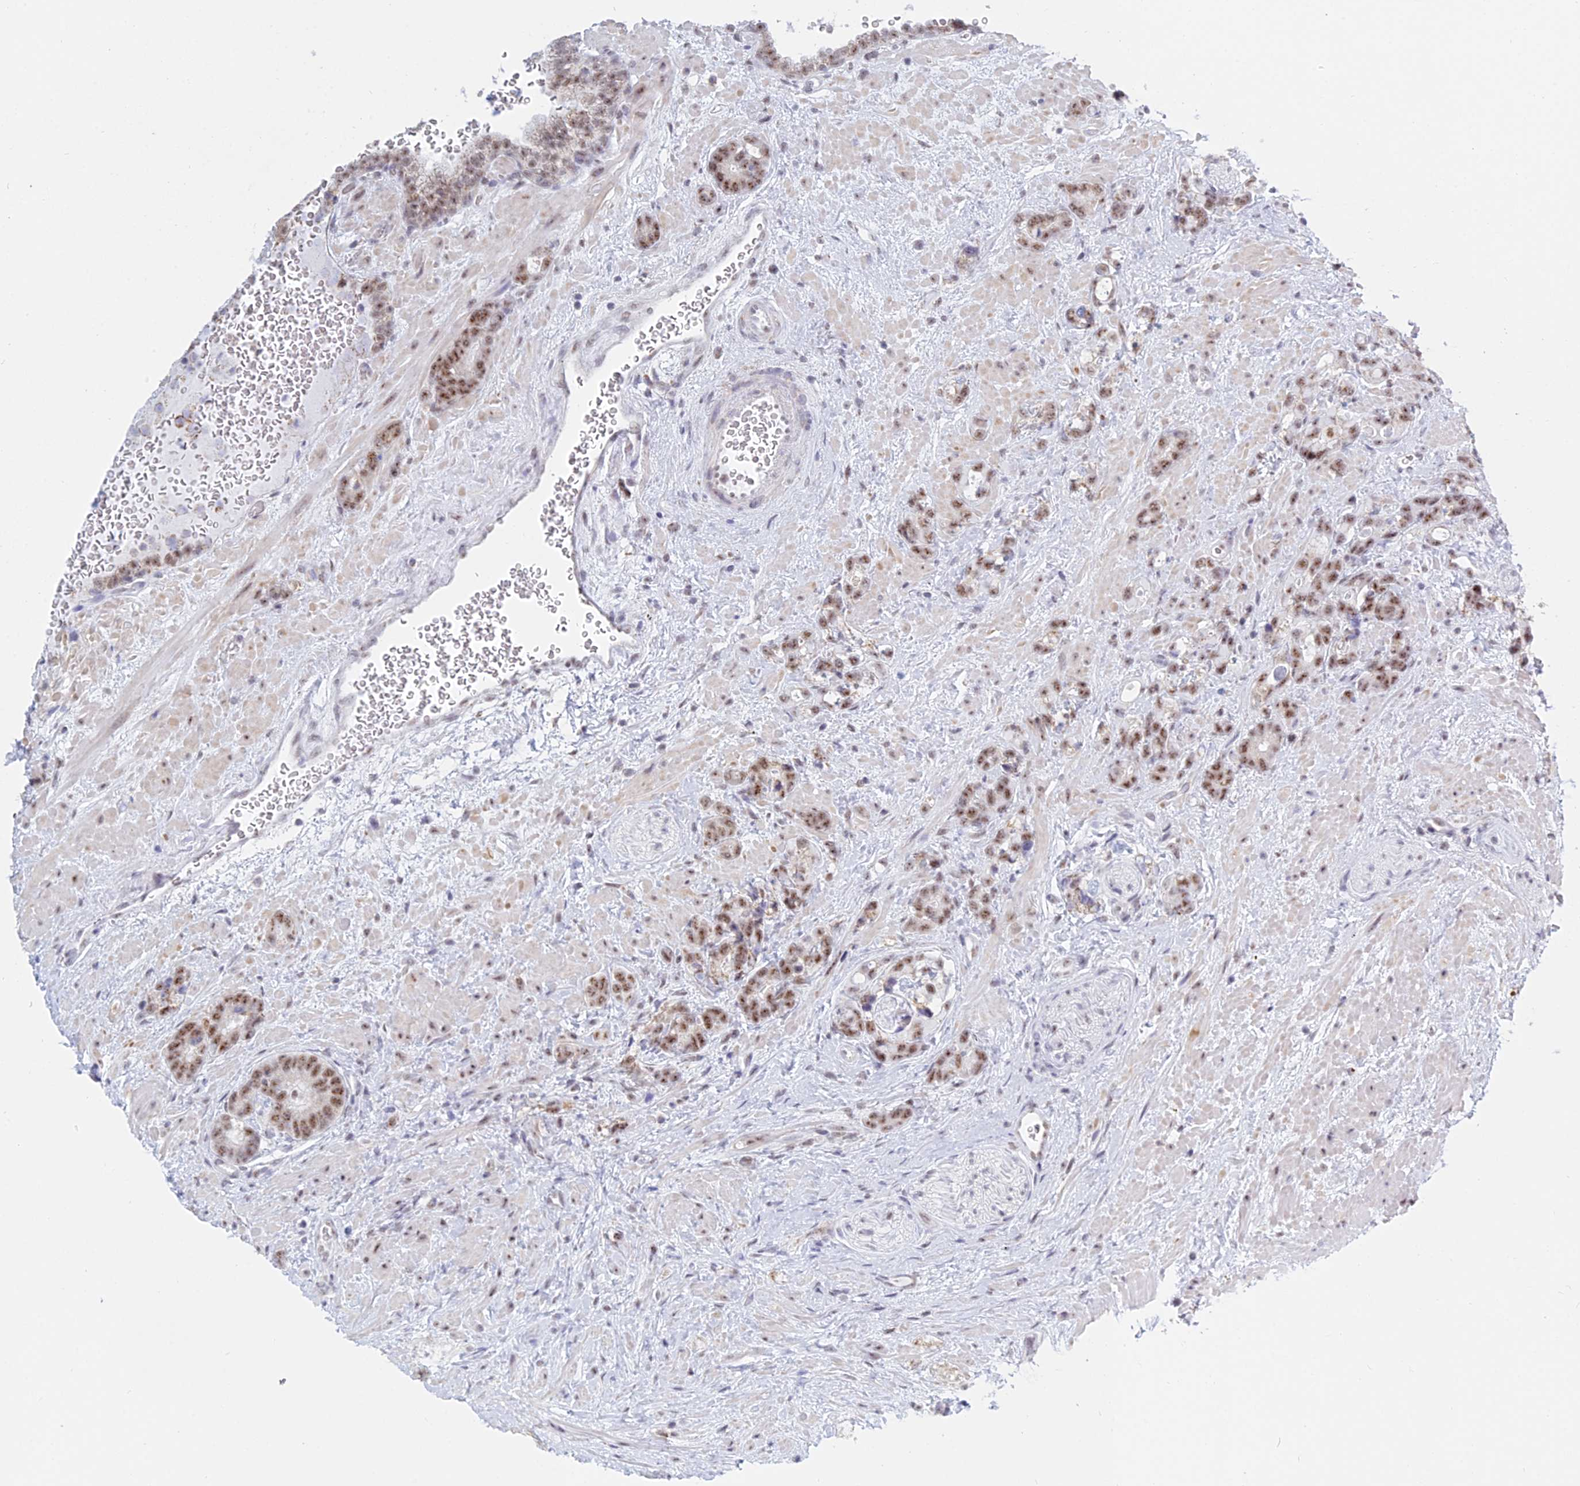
{"staining": {"intensity": "moderate", "quantity": ">75%", "location": "nuclear"}, "tissue": "prostate cancer", "cell_type": "Tumor cells", "image_type": "cancer", "snomed": [{"axis": "morphology", "description": "Adenocarcinoma, High grade"}, {"axis": "topography", "description": "Prostate"}], "caption": "Protein staining displays moderate nuclear staining in approximately >75% of tumor cells in prostate cancer (adenocarcinoma (high-grade)).", "gene": "KLF14", "patient": {"sex": "male", "age": 74}}